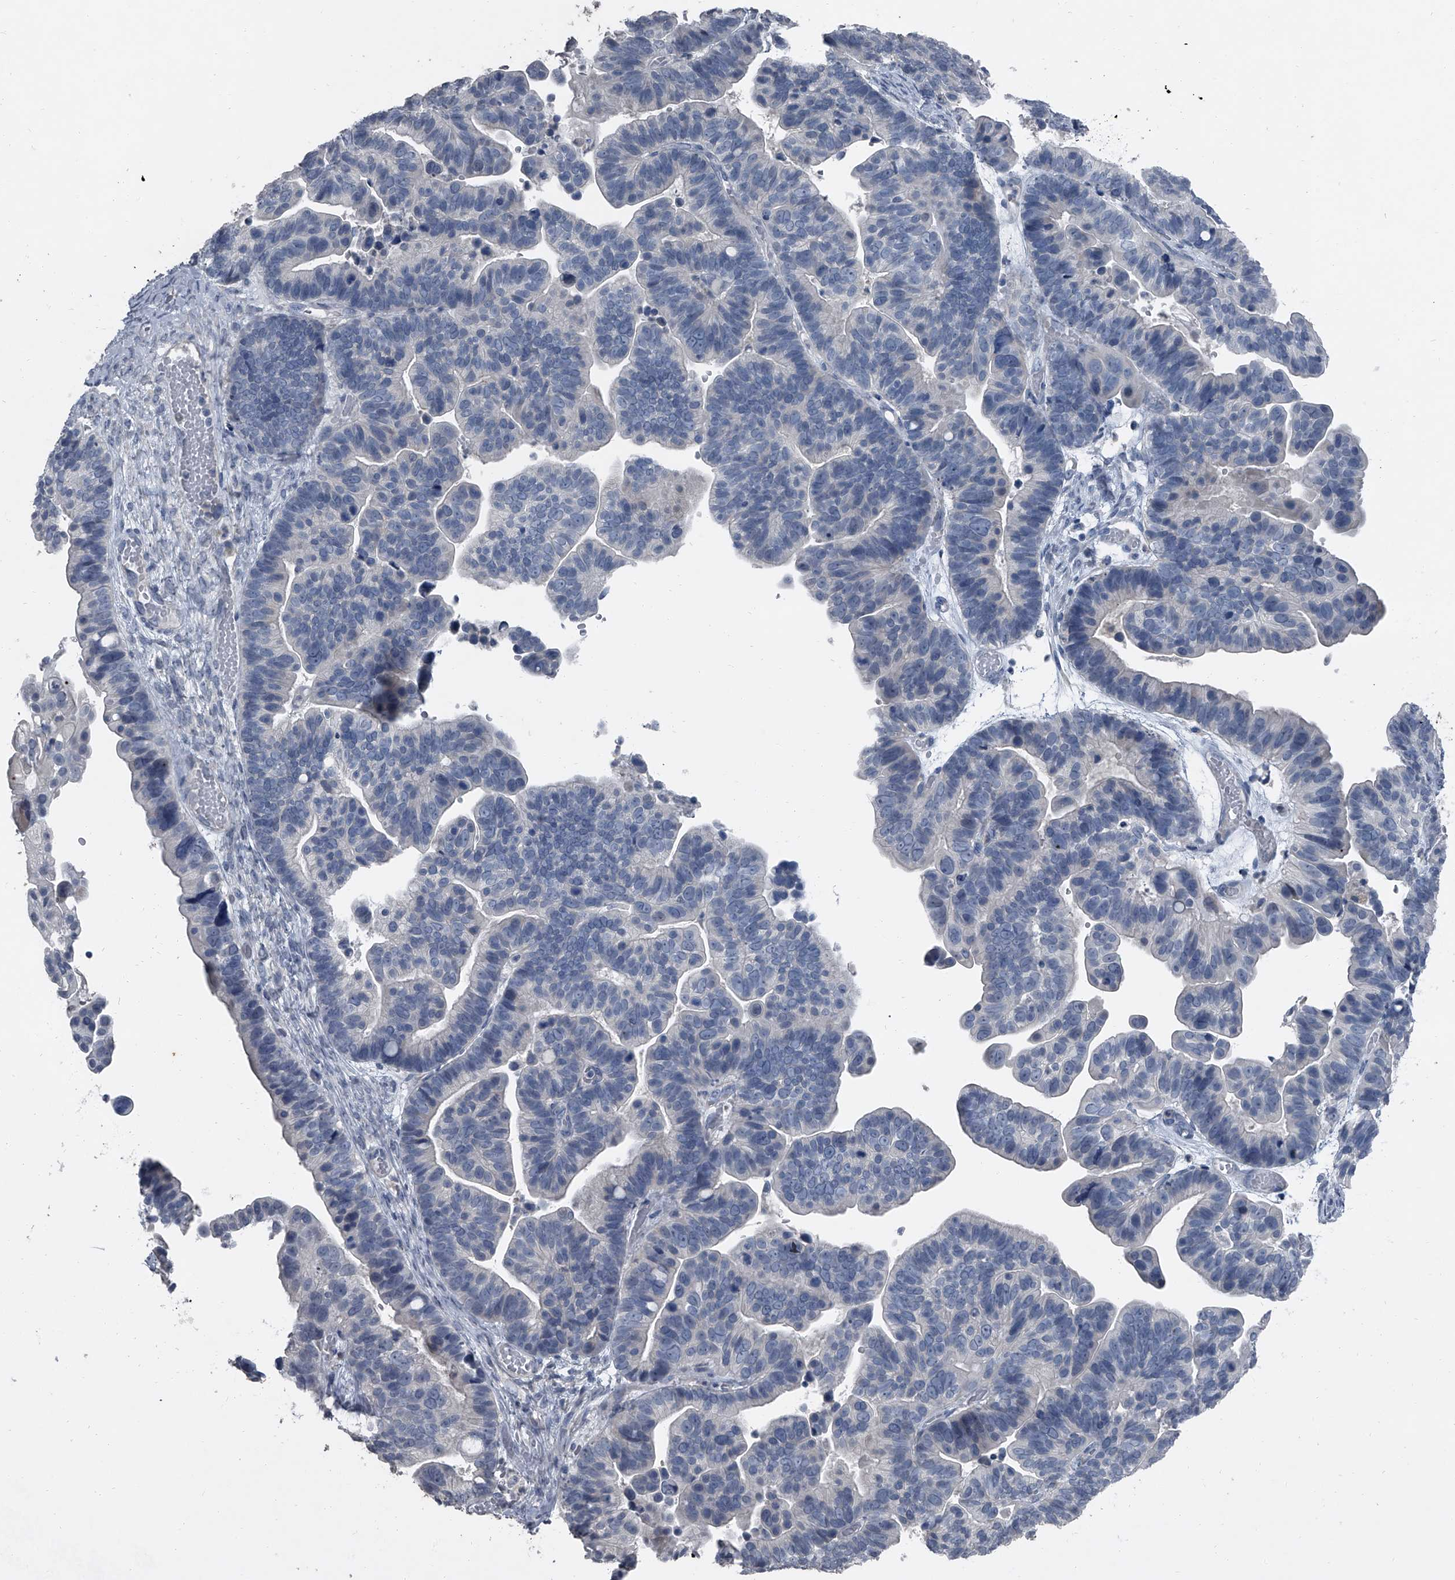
{"staining": {"intensity": "negative", "quantity": "none", "location": "none"}, "tissue": "ovarian cancer", "cell_type": "Tumor cells", "image_type": "cancer", "snomed": [{"axis": "morphology", "description": "Cystadenocarcinoma, serous, NOS"}, {"axis": "topography", "description": "Ovary"}], "caption": "Human ovarian cancer (serous cystadenocarcinoma) stained for a protein using immunohistochemistry displays no expression in tumor cells.", "gene": "HEPHL1", "patient": {"sex": "female", "age": 56}}